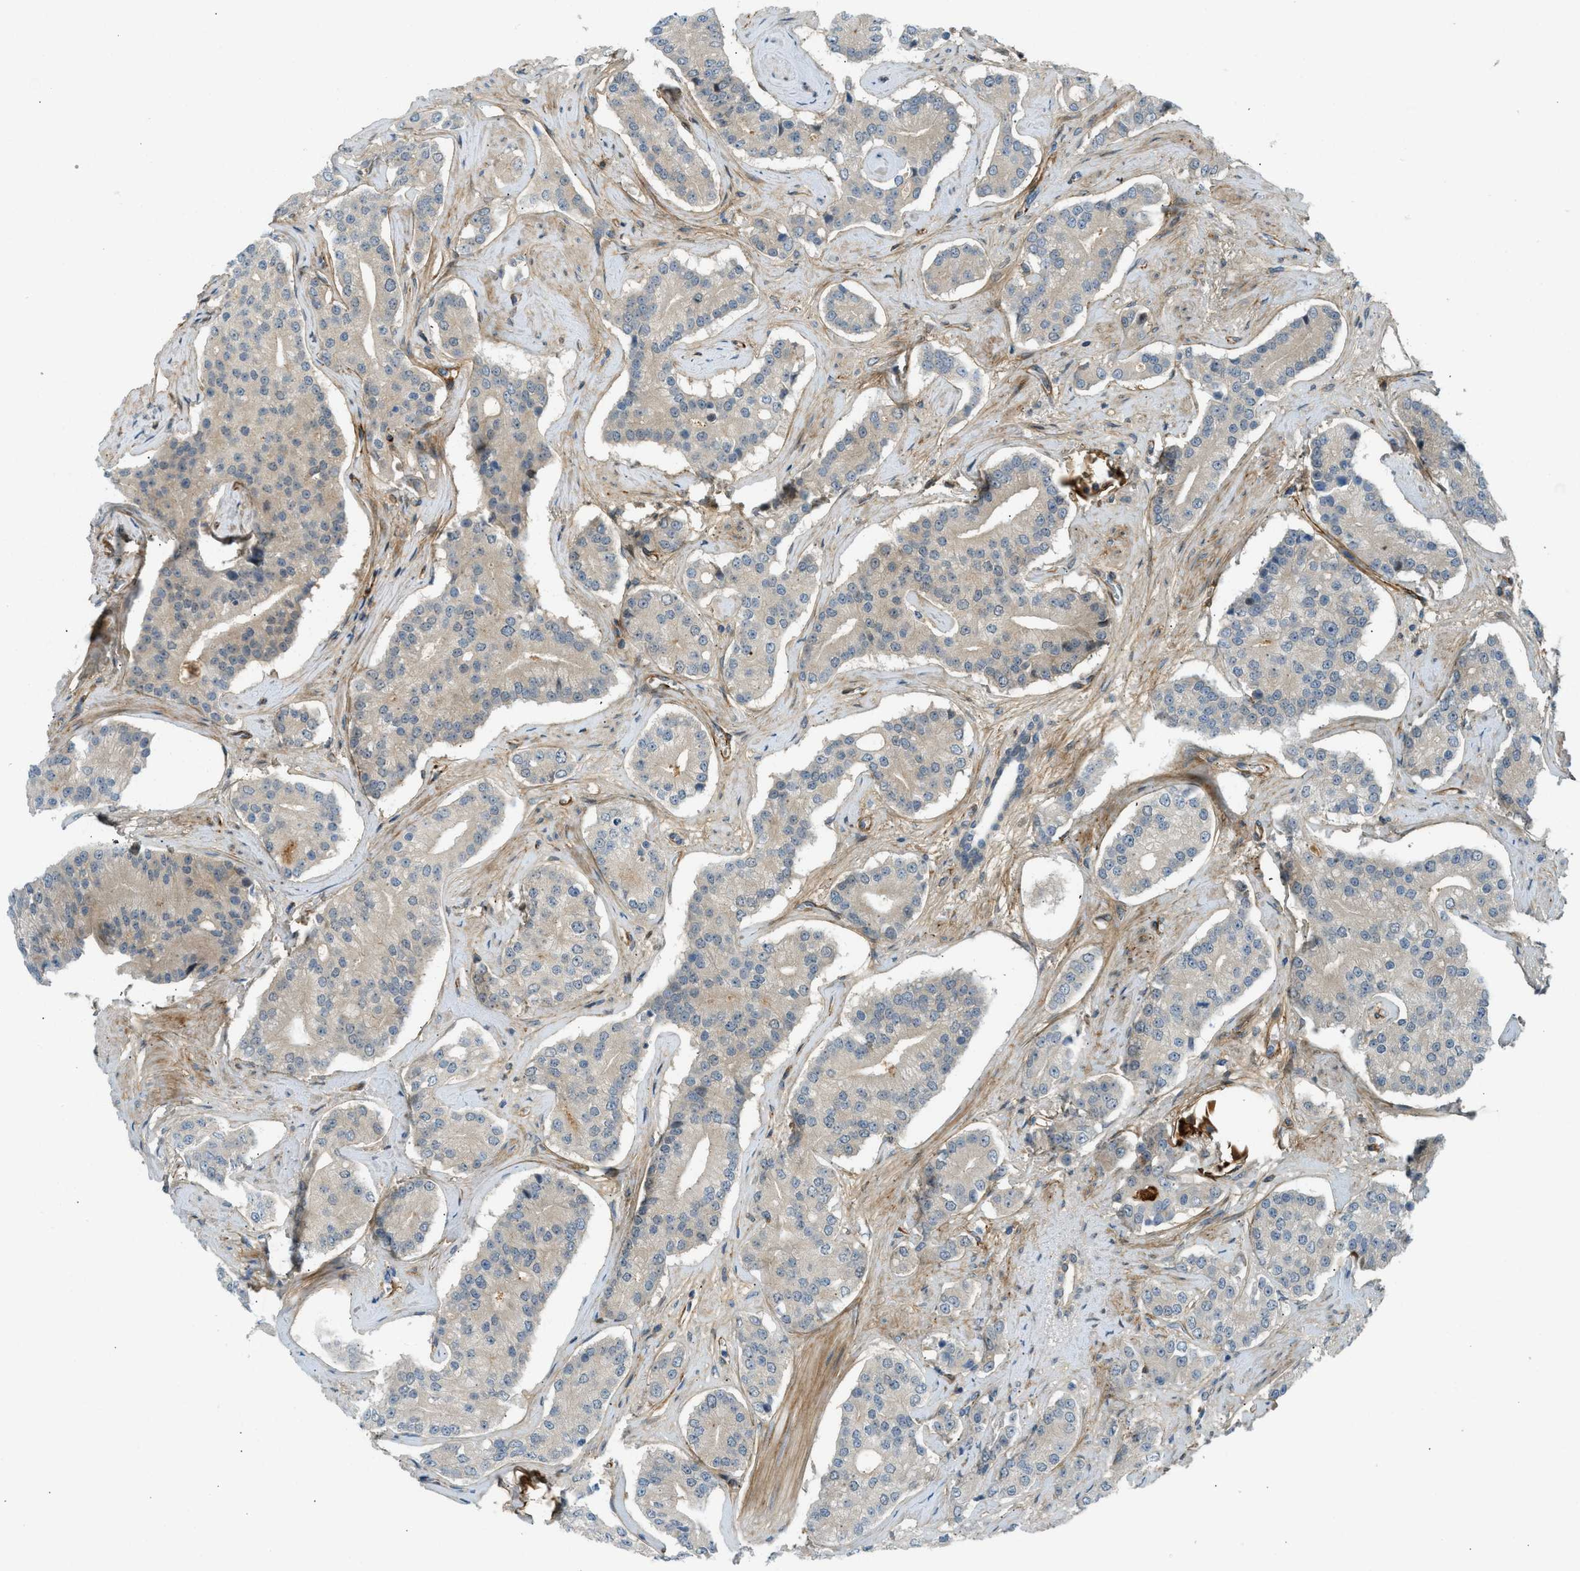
{"staining": {"intensity": "negative", "quantity": "none", "location": "none"}, "tissue": "prostate cancer", "cell_type": "Tumor cells", "image_type": "cancer", "snomed": [{"axis": "morphology", "description": "Adenocarcinoma, High grade"}, {"axis": "topography", "description": "Prostate"}], "caption": "Immunohistochemistry photomicrograph of prostate cancer (adenocarcinoma (high-grade)) stained for a protein (brown), which shows no staining in tumor cells.", "gene": "EDNRA", "patient": {"sex": "male", "age": 71}}